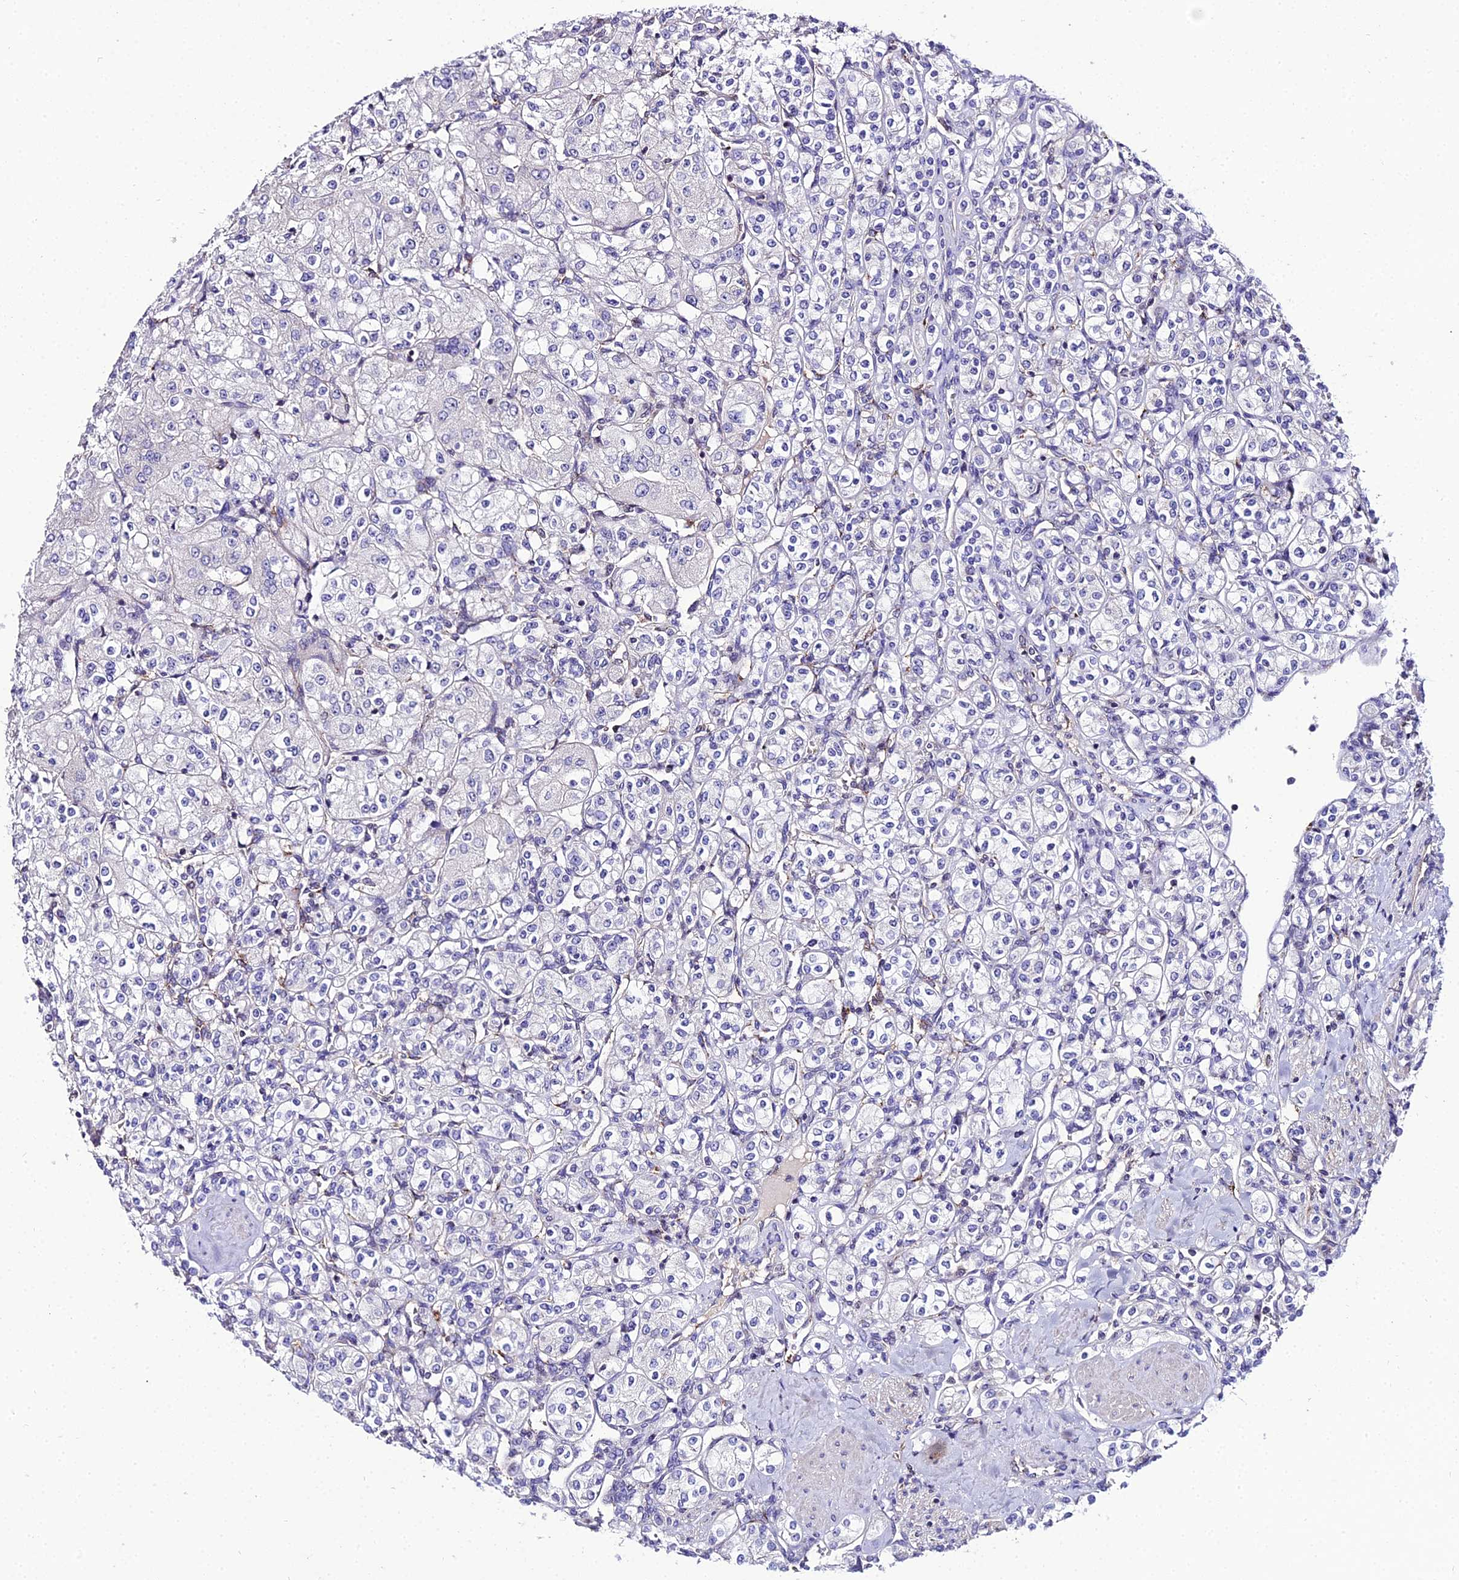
{"staining": {"intensity": "negative", "quantity": "none", "location": "none"}, "tissue": "renal cancer", "cell_type": "Tumor cells", "image_type": "cancer", "snomed": [{"axis": "morphology", "description": "Adenocarcinoma, NOS"}, {"axis": "topography", "description": "Kidney"}], "caption": "Image shows no protein staining in tumor cells of renal cancer (adenocarcinoma) tissue. The staining is performed using DAB brown chromogen with nuclei counter-stained in using hematoxylin.", "gene": "SHQ1", "patient": {"sex": "male", "age": 77}}